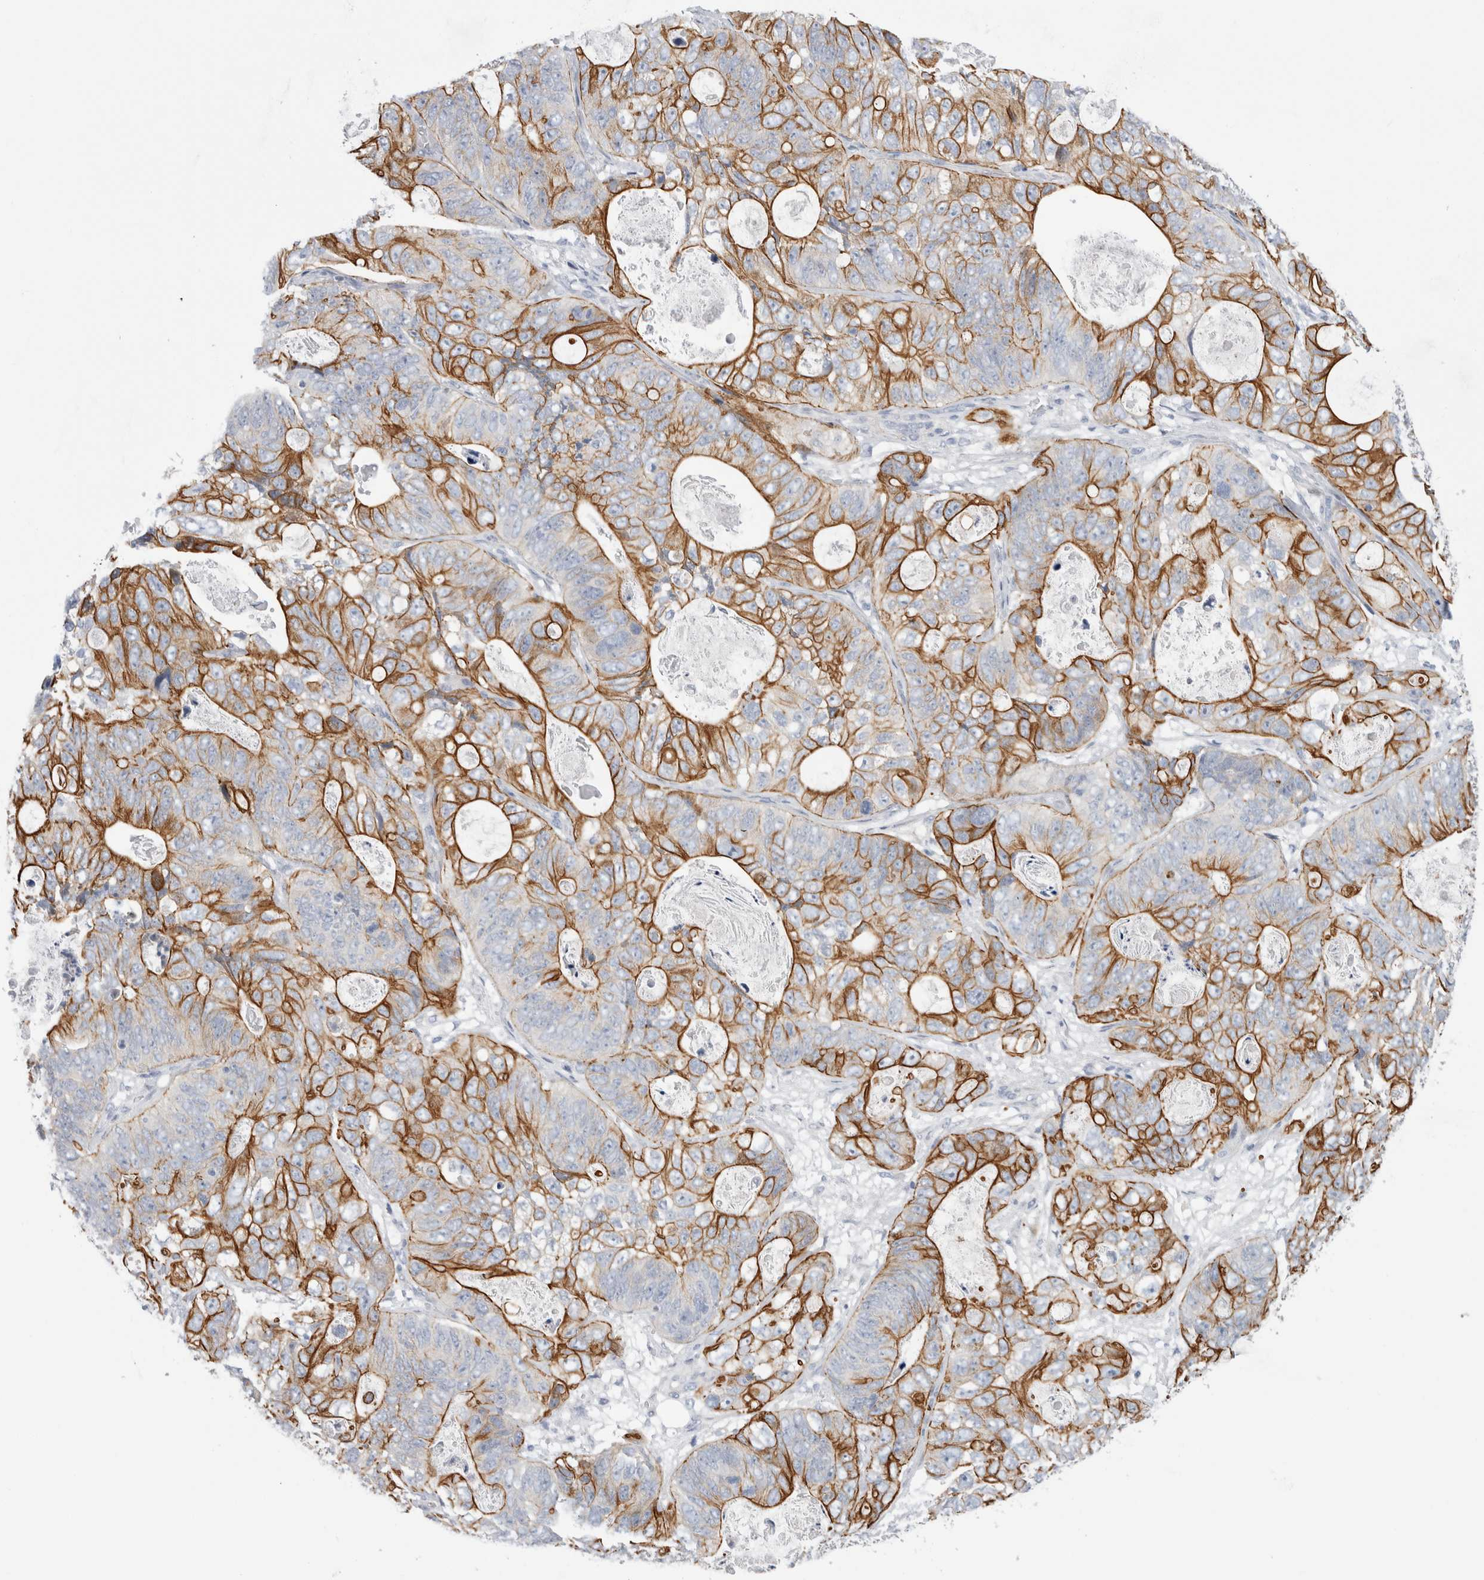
{"staining": {"intensity": "strong", "quantity": "25%-75%", "location": "cytoplasmic/membranous"}, "tissue": "stomach cancer", "cell_type": "Tumor cells", "image_type": "cancer", "snomed": [{"axis": "morphology", "description": "Normal tissue, NOS"}, {"axis": "morphology", "description": "Adenocarcinoma, NOS"}, {"axis": "topography", "description": "Stomach"}], "caption": "Immunohistochemistry (IHC) image of adenocarcinoma (stomach) stained for a protein (brown), which demonstrates high levels of strong cytoplasmic/membranous positivity in about 25%-75% of tumor cells.", "gene": "SLC20A2", "patient": {"sex": "female", "age": 89}}